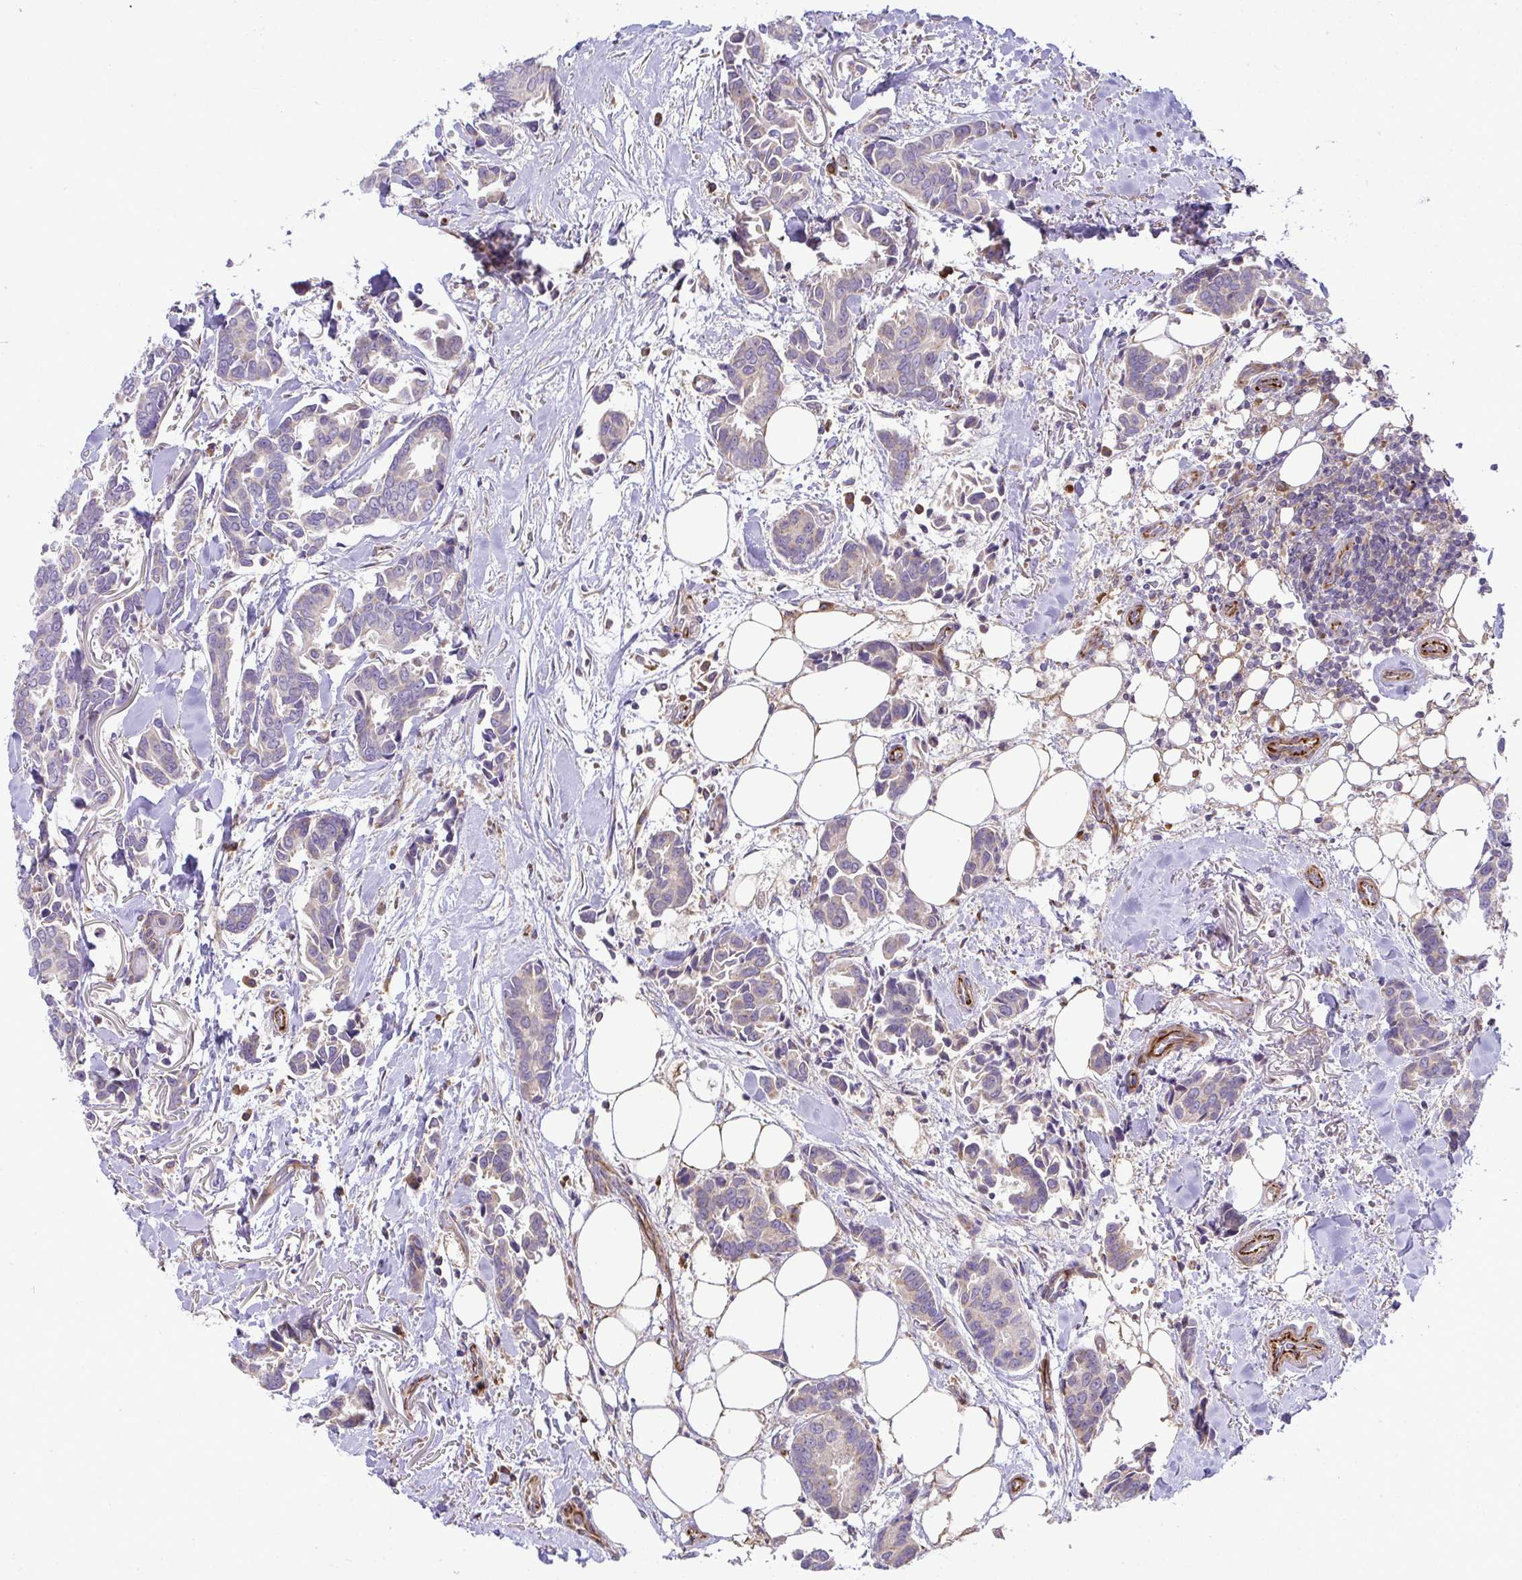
{"staining": {"intensity": "negative", "quantity": "none", "location": "none"}, "tissue": "breast cancer", "cell_type": "Tumor cells", "image_type": "cancer", "snomed": [{"axis": "morphology", "description": "Duct carcinoma"}, {"axis": "topography", "description": "Breast"}], "caption": "Breast cancer (intraductal carcinoma) stained for a protein using immunohistochemistry (IHC) demonstrates no positivity tumor cells.", "gene": "GRID2", "patient": {"sex": "female", "age": 73}}